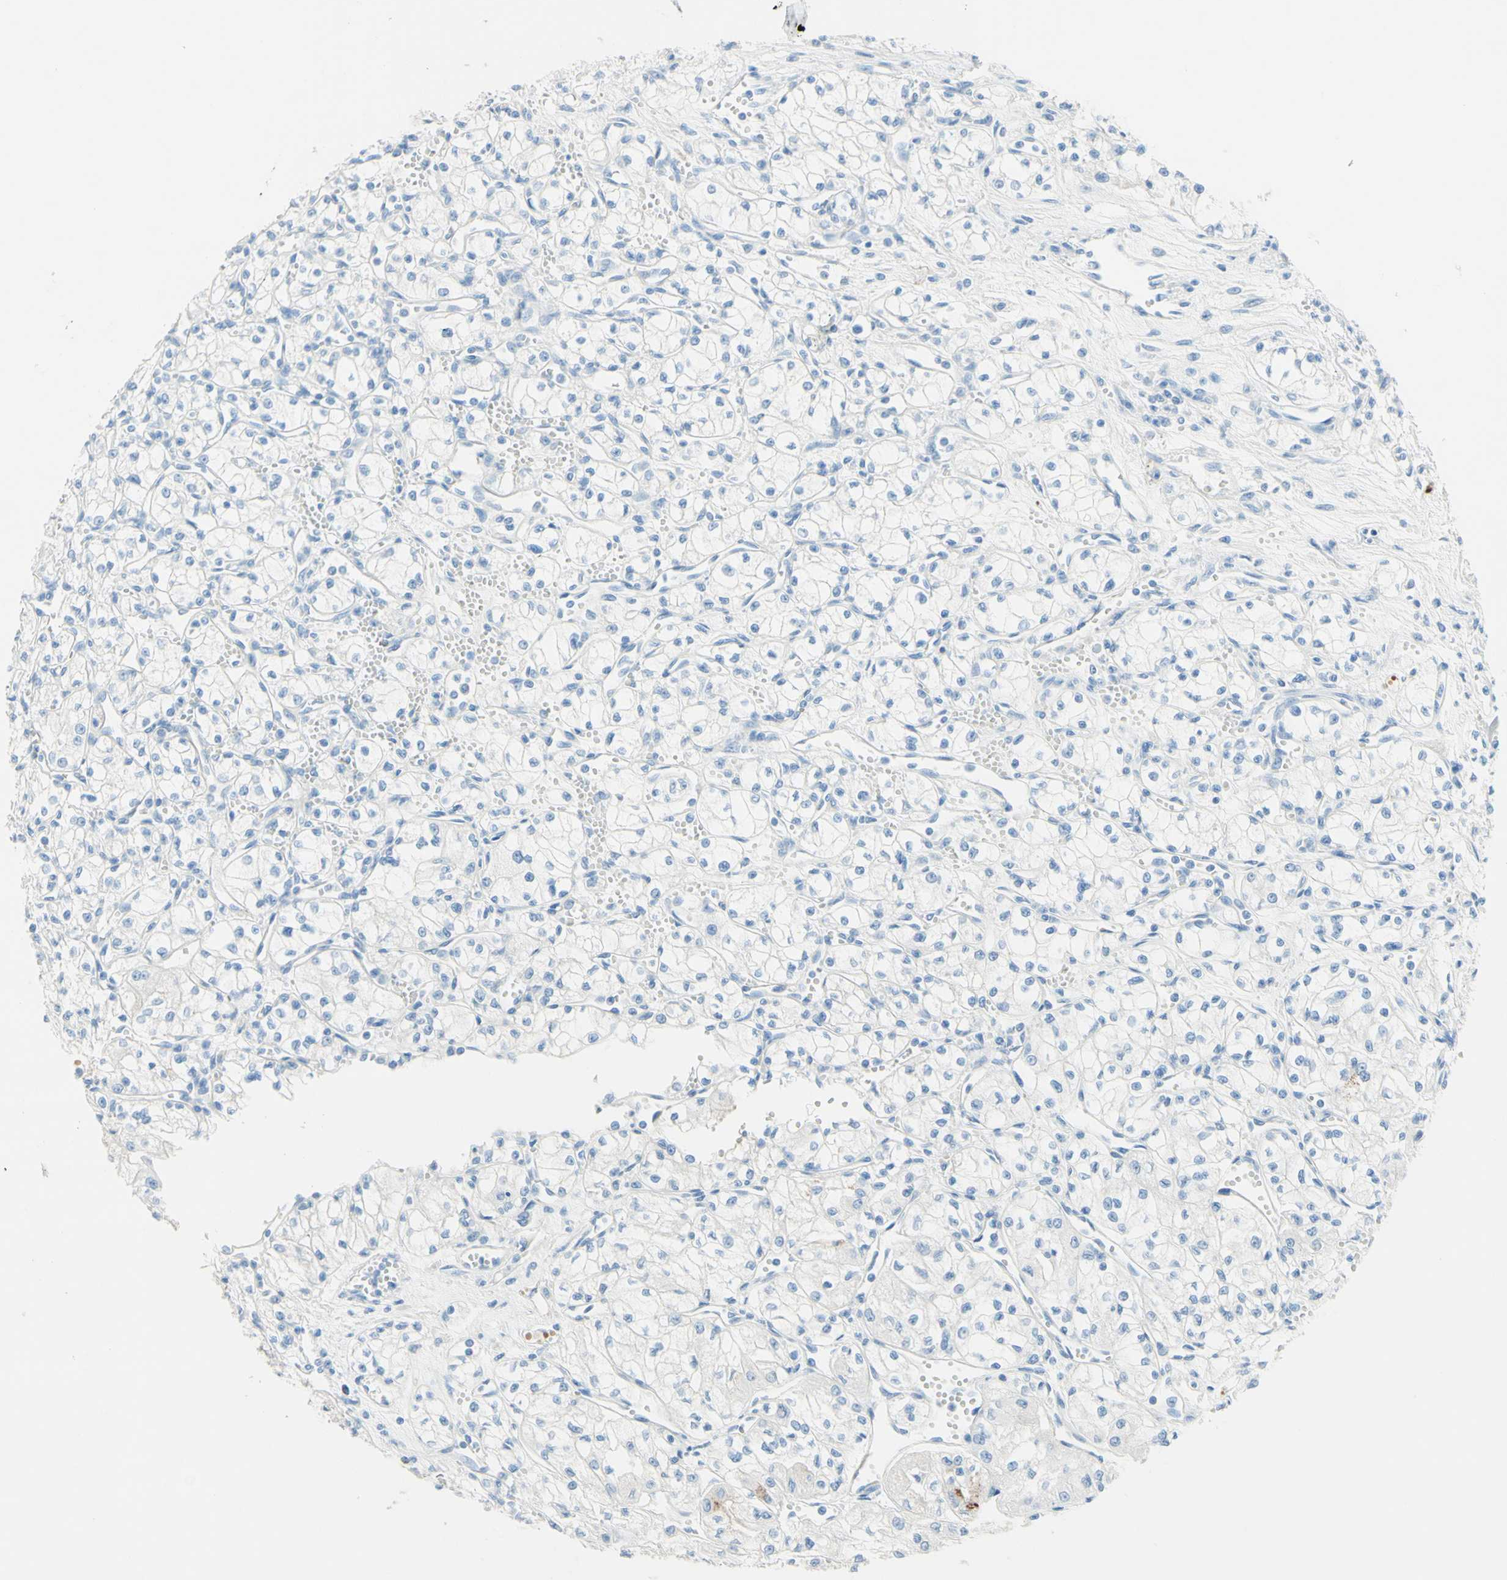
{"staining": {"intensity": "negative", "quantity": "none", "location": "none"}, "tissue": "renal cancer", "cell_type": "Tumor cells", "image_type": "cancer", "snomed": [{"axis": "morphology", "description": "Normal tissue, NOS"}, {"axis": "morphology", "description": "Adenocarcinoma, NOS"}, {"axis": "topography", "description": "Kidney"}], "caption": "An IHC photomicrograph of renal adenocarcinoma is shown. There is no staining in tumor cells of renal adenocarcinoma.", "gene": "IL6ST", "patient": {"sex": "male", "age": 59}}